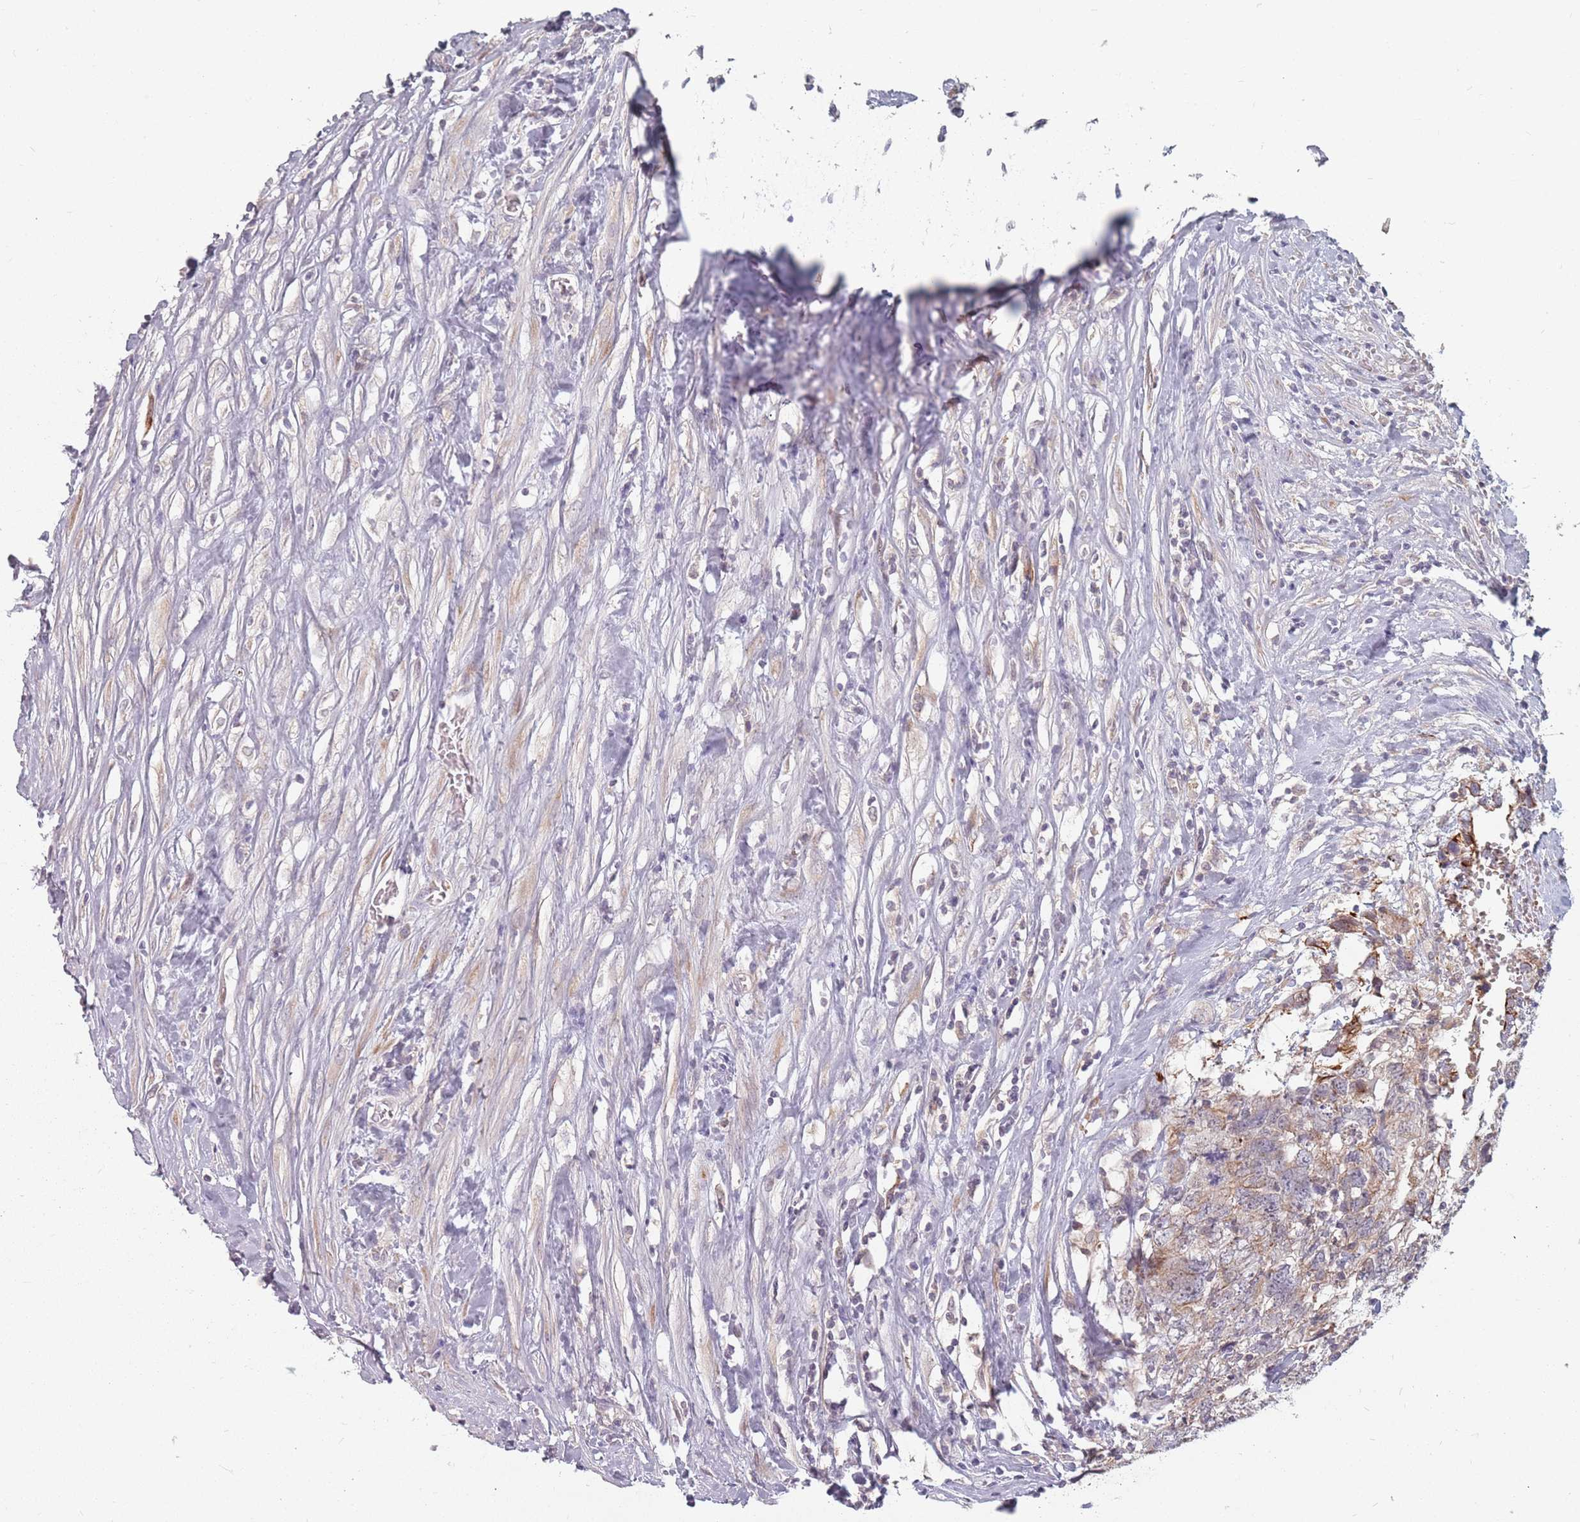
{"staining": {"intensity": "weak", "quantity": "<25%", "location": "cytoplasmic/membranous"}, "tissue": "testis cancer", "cell_type": "Tumor cells", "image_type": "cancer", "snomed": [{"axis": "morphology", "description": "Seminoma, NOS"}, {"axis": "morphology", "description": "Carcinoma, Embryonal, NOS"}, {"axis": "topography", "description": "Testis"}], "caption": "This is an IHC image of human testis cancer (seminoma). There is no staining in tumor cells.", "gene": "ADAL", "patient": {"sex": "male", "age": 29}}